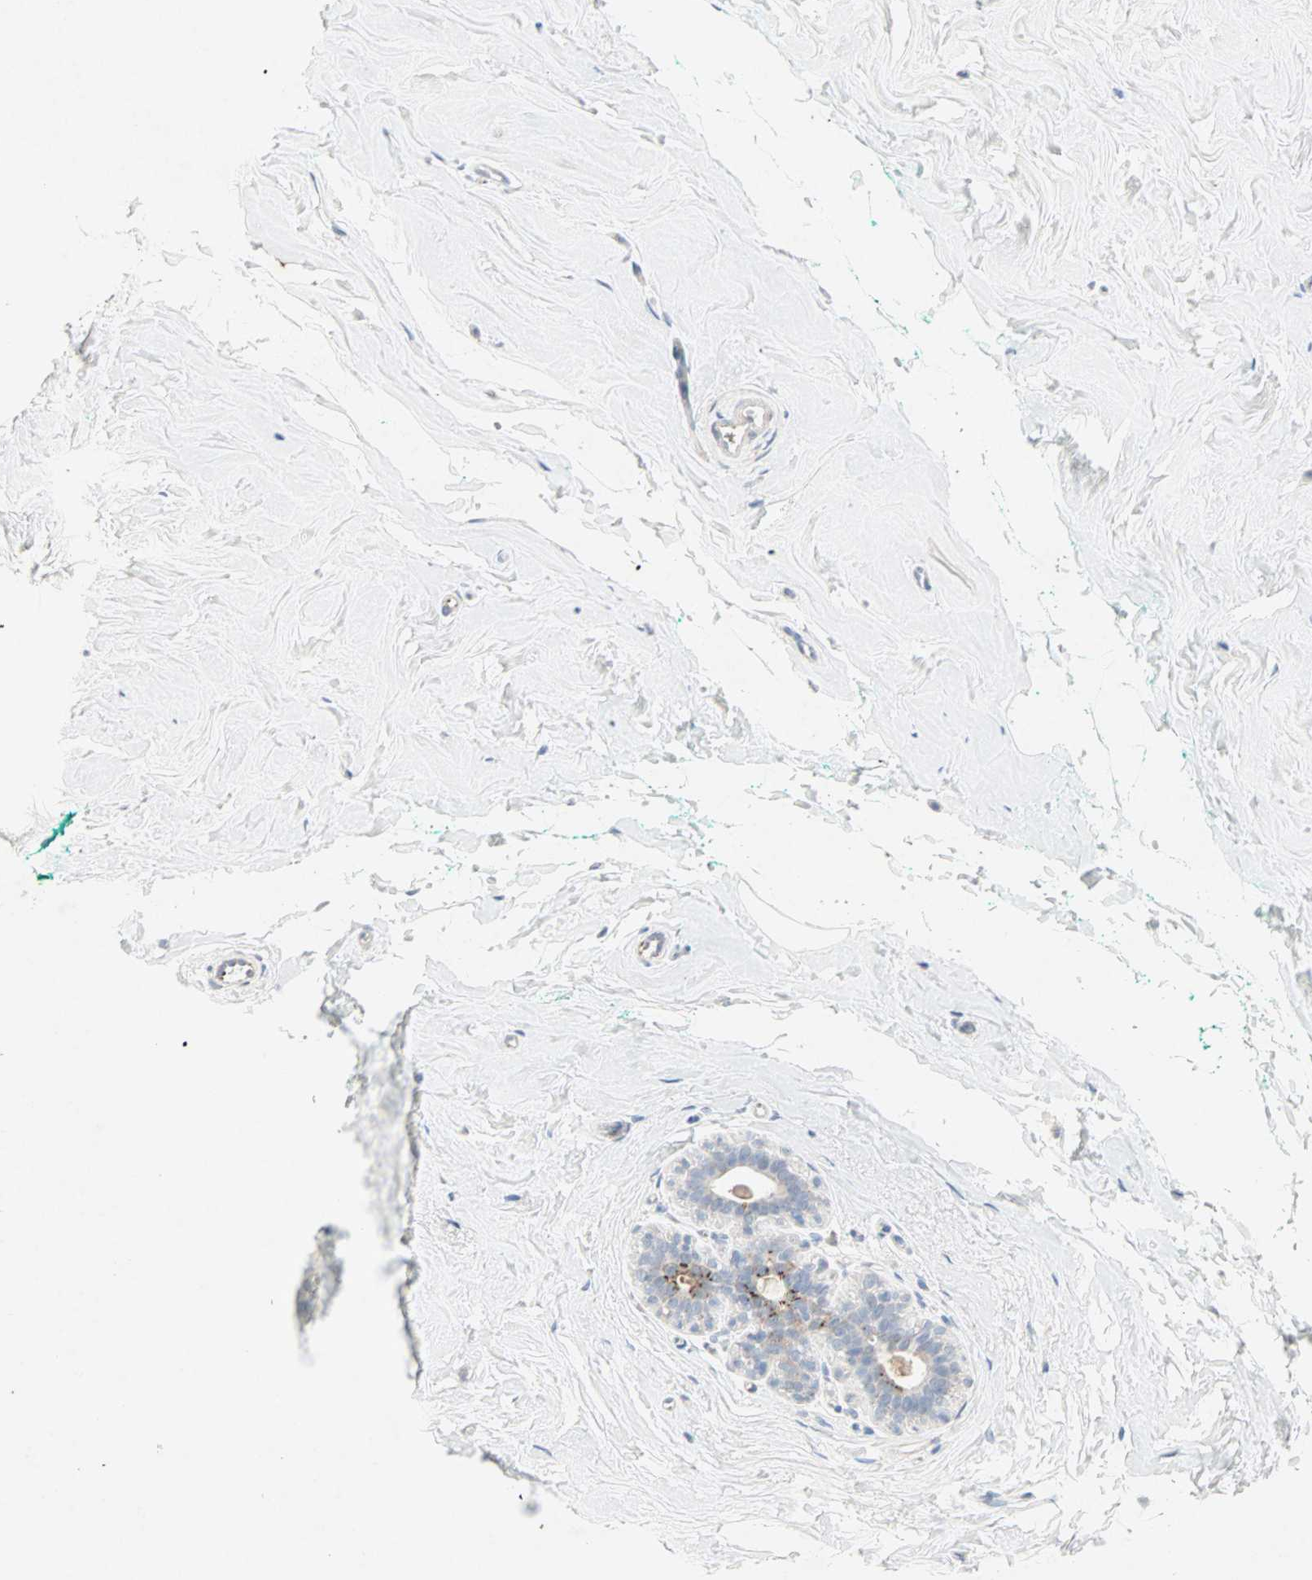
{"staining": {"intensity": "negative", "quantity": "none", "location": "none"}, "tissue": "breast", "cell_type": "Adipocytes", "image_type": "normal", "snomed": [{"axis": "morphology", "description": "Normal tissue, NOS"}, {"axis": "topography", "description": "Breast"}], "caption": "A histopathology image of human breast is negative for staining in adipocytes. Brightfield microscopy of immunohistochemistry stained with DAB (brown) and hematoxylin (blue), captured at high magnification.", "gene": "CEACAM6", "patient": {"sex": "female", "age": 52}}